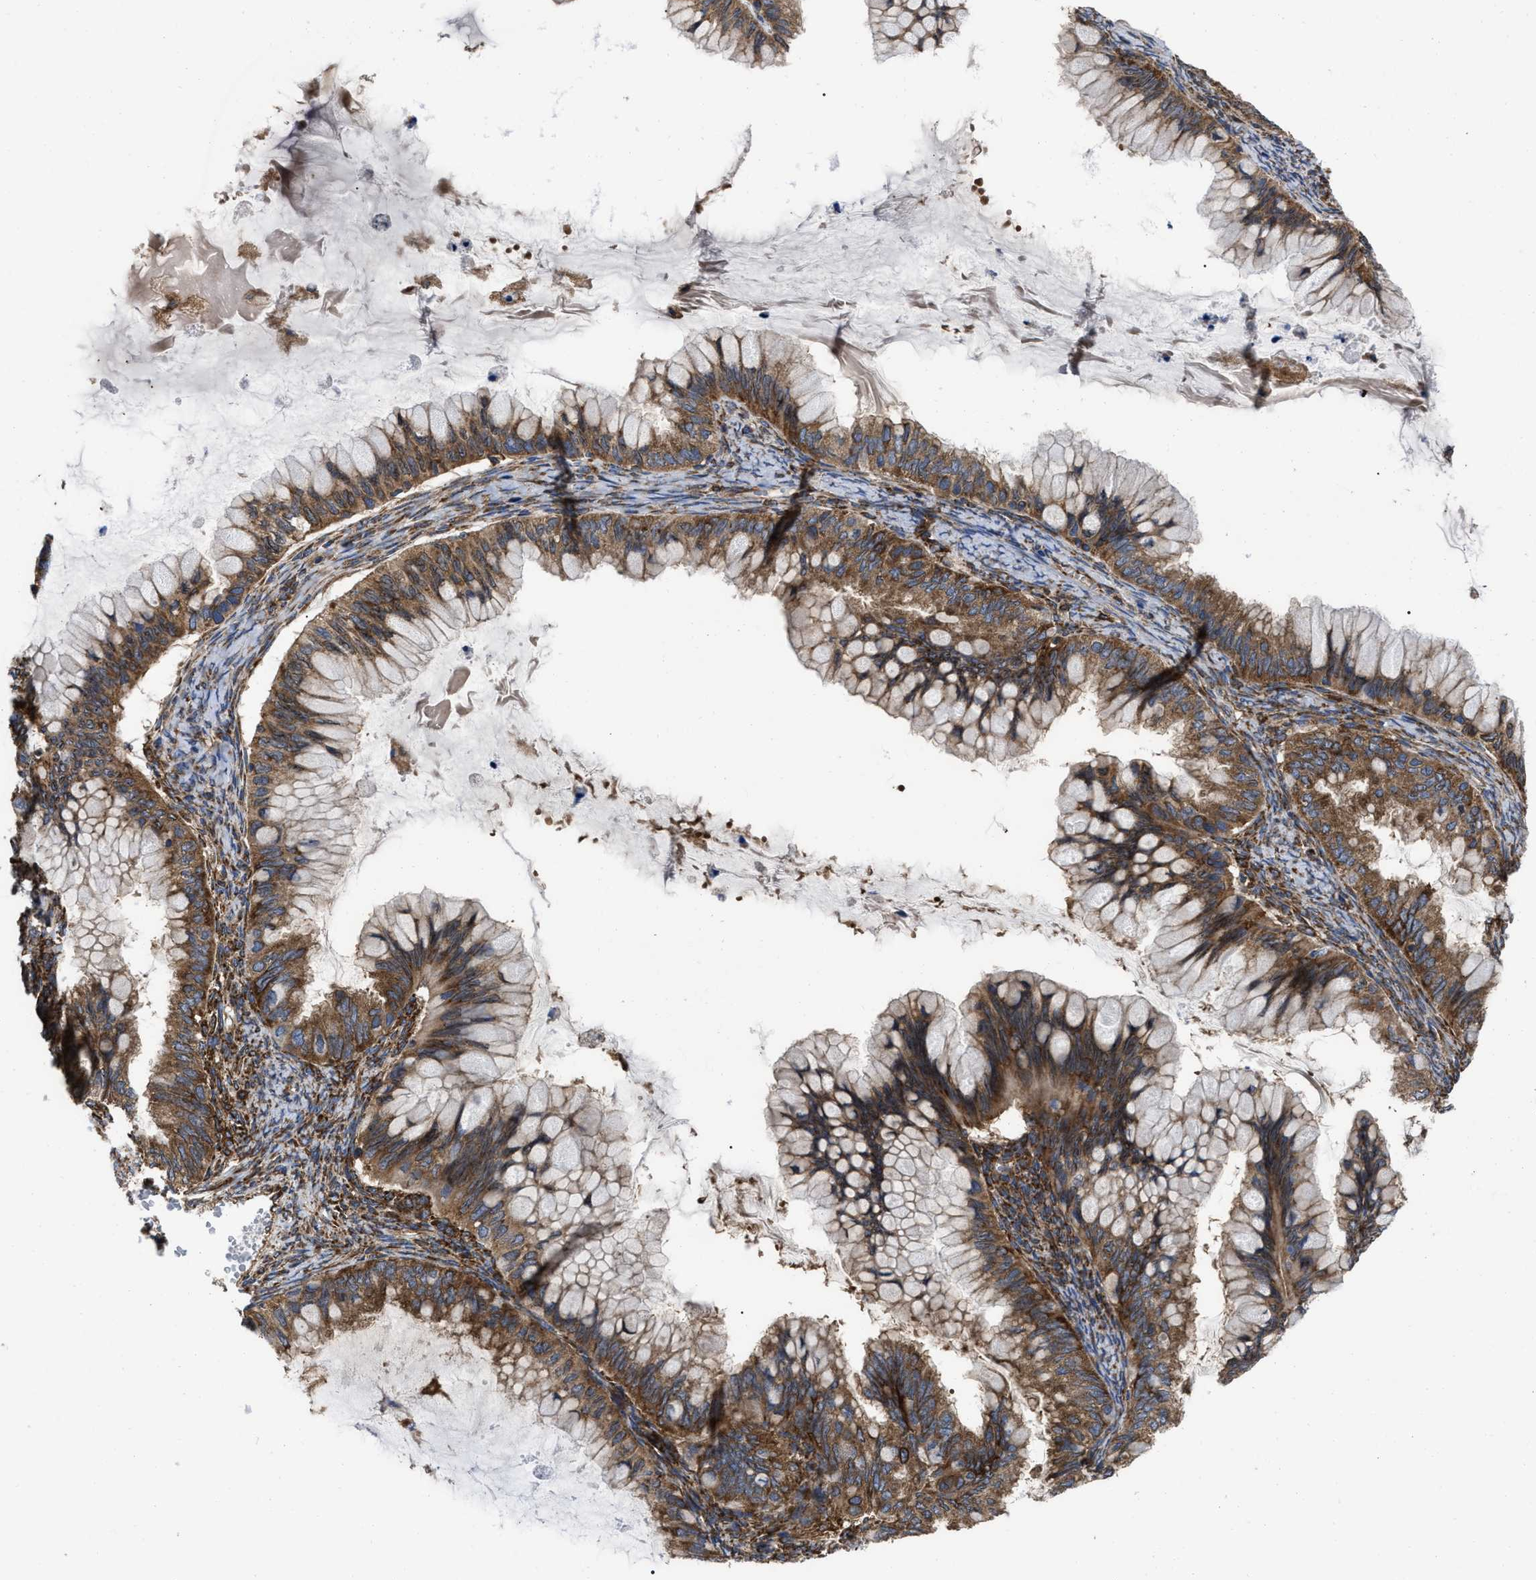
{"staining": {"intensity": "strong", "quantity": ">75%", "location": "cytoplasmic/membranous"}, "tissue": "ovarian cancer", "cell_type": "Tumor cells", "image_type": "cancer", "snomed": [{"axis": "morphology", "description": "Cystadenocarcinoma, mucinous, NOS"}, {"axis": "topography", "description": "Ovary"}], "caption": "The immunohistochemical stain shows strong cytoplasmic/membranous staining in tumor cells of ovarian mucinous cystadenocarcinoma tissue. The staining is performed using DAB (3,3'-diaminobenzidine) brown chromogen to label protein expression. The nuclei are counter-stained blue using hematoxylin.", "gene": "FAM120A", "patient": {"sex": "female", "age": 80}}